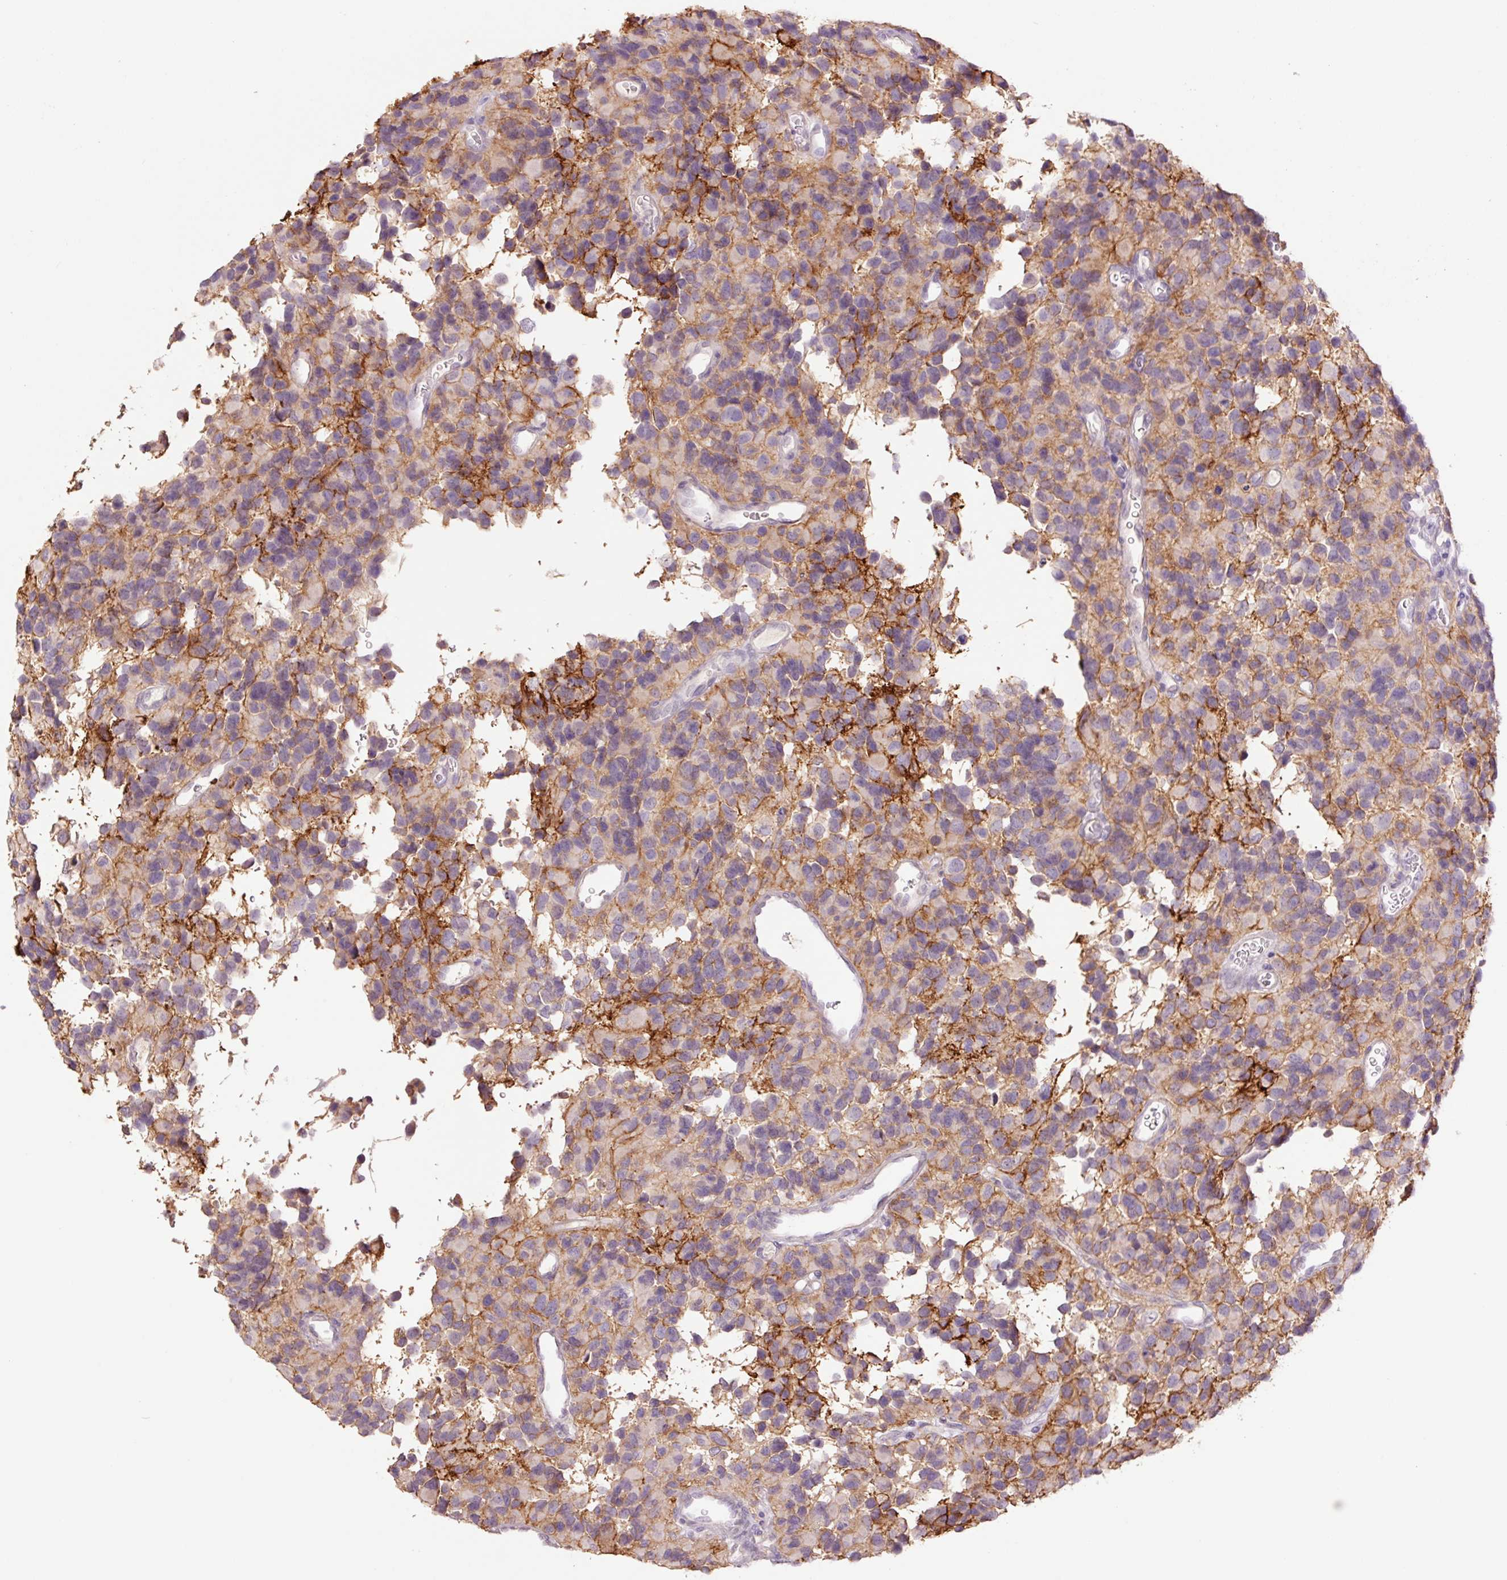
{"staining": {"intensity": "weak", "quantity": "<25%", "location": "cytoplasmic/membranous"}, "tissue": "glioma", "cell_type": "Tumor cells", "image_type": "cancer", "snomed": [{"axis": "morphology", "description": "Glioma, malignant, High grade"}, {"axis": "topography", "description": "Brain"}], "caption": "High power microscopy micrograph of an IHC photomicrograph of glioma, revealing no significant expression in tumor cells.", "gene": "SLC1A4", "patient": {"sex": "male", "age": 77}}